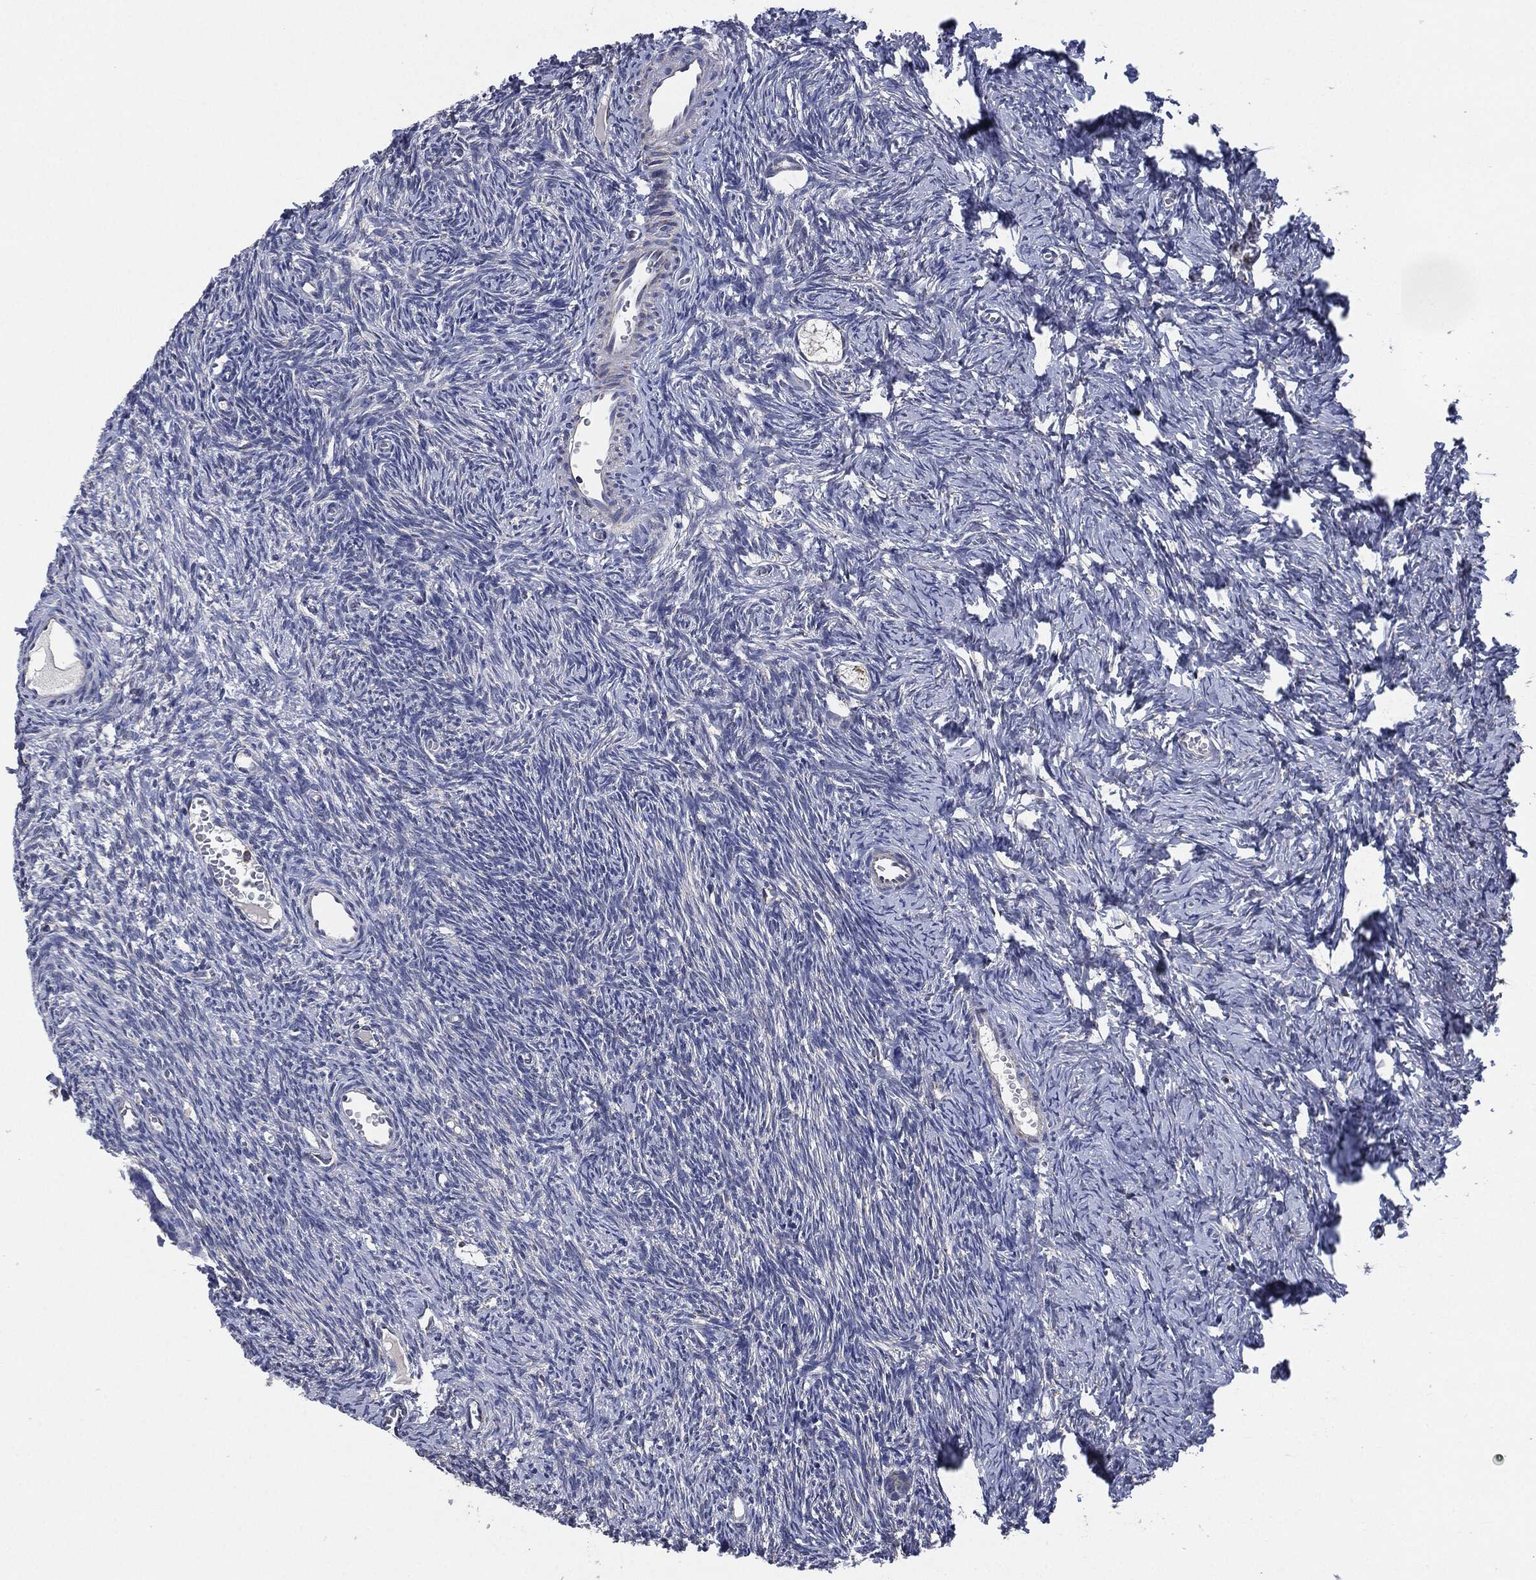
{"staining": {"intensity": "negative", "quantity": "none", "location": "none"}, "tissue": "ovary", "cell_type": "Follicle cells", "image_type": "normal", "snomed": [{"axis": "morphology", "description": "Normal tissue, NOS"}, {"axis": "topography", "description": "Ovary"}], "caption": "This is a photomicrograph of immunohistochemistry (IHC) staining of normal ovary, which shows no expression in follicle cells.", "gene": "NDUFV2", "patient": {"sex": "female", "age": 27}}